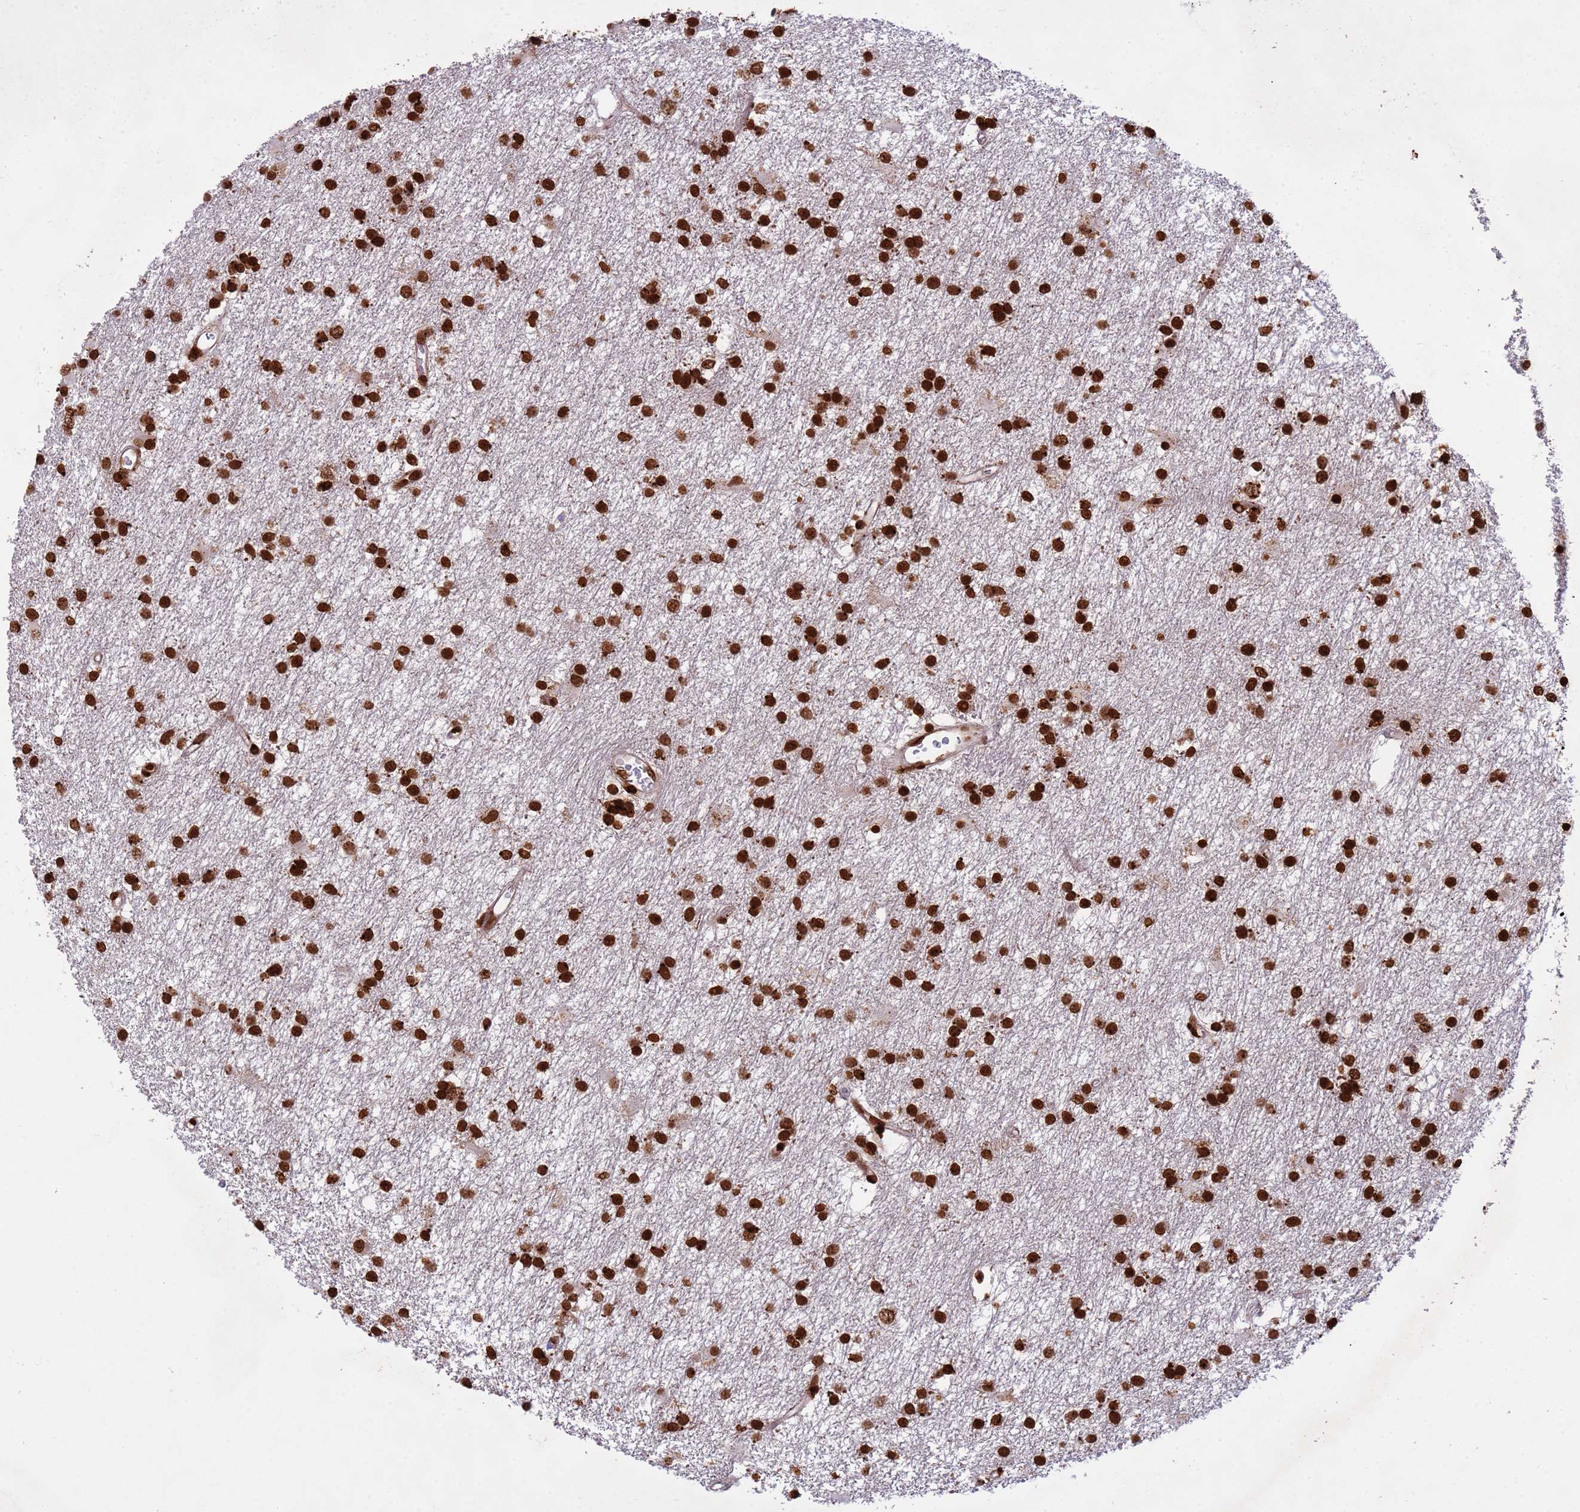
{"staining": {"intensity": "strong", "quantity": ">75%", "location": "nuclear"}, "tissue": "glioma", "cell_type": "Tumor cells", "image_type": "cancer", "snomed": [{"axis": "morphology", "description": "Glioma, malignant, High grade"}, {"axis": "topography", "description": "Brain"}], "caption": "Glioma stained with DAB immunohistochemistry demonstrates high levels of strong nuclear expression in approximately >75% of tumor cells.", "gene": "H3-3B", "patient": {"sex": "male", "age": 77}}